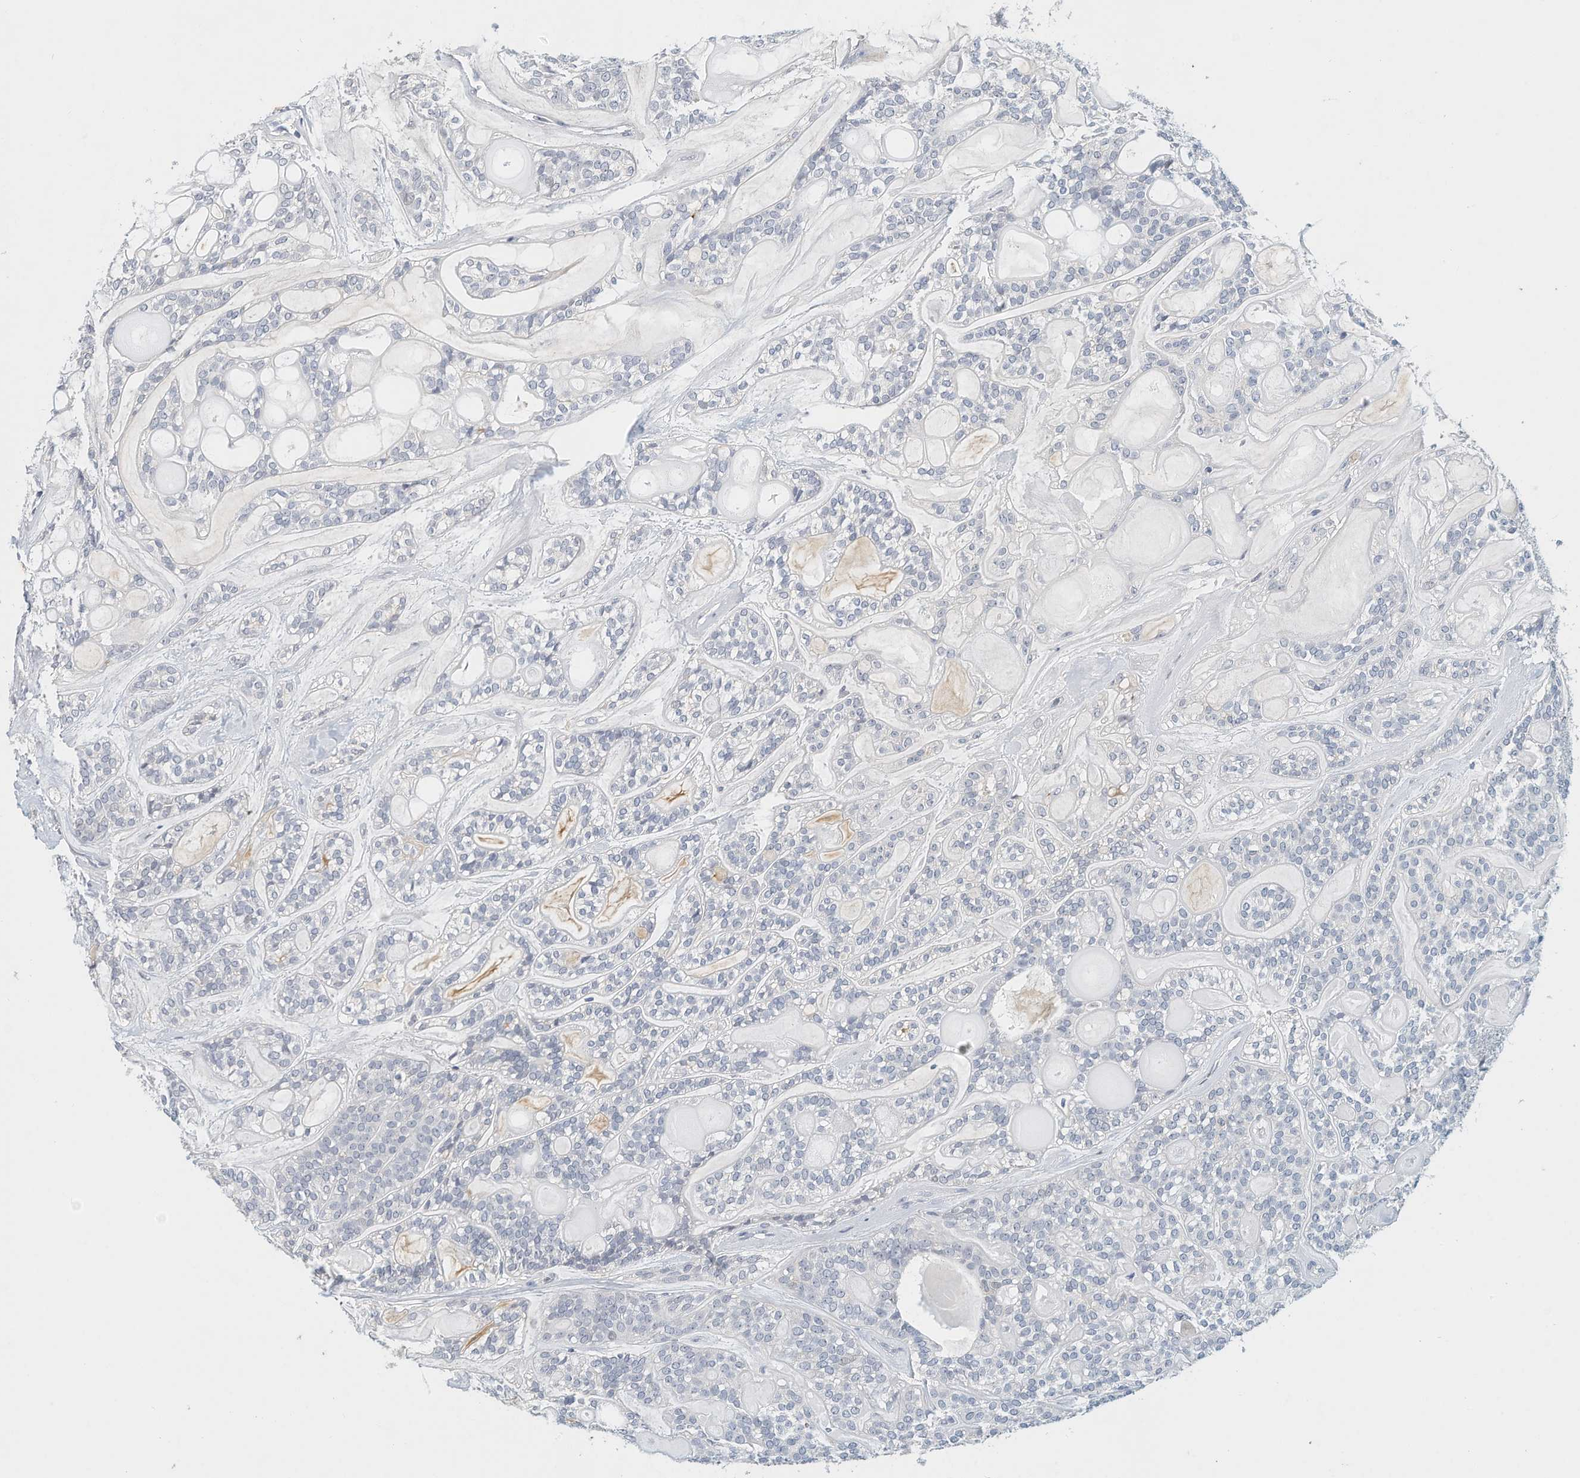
{"staining": {"intensity": "negative", "quantity": "none", "location": "none"}, "tissue": "head and neck cancer", "cell_type": "Tumor cells", "image_type": "cancer", "snomed": [{"axis": "morphology", "description": "Adenocarcinoma, NOS"}, {"axis": "topography", "description": "Head-Neck"}], "caption": "Tumor cells are negative for protein expression in human adenocarcinoma (head and neck).", "gene": "MICAL1", "patient": {"sex": "male", "age": 66}}